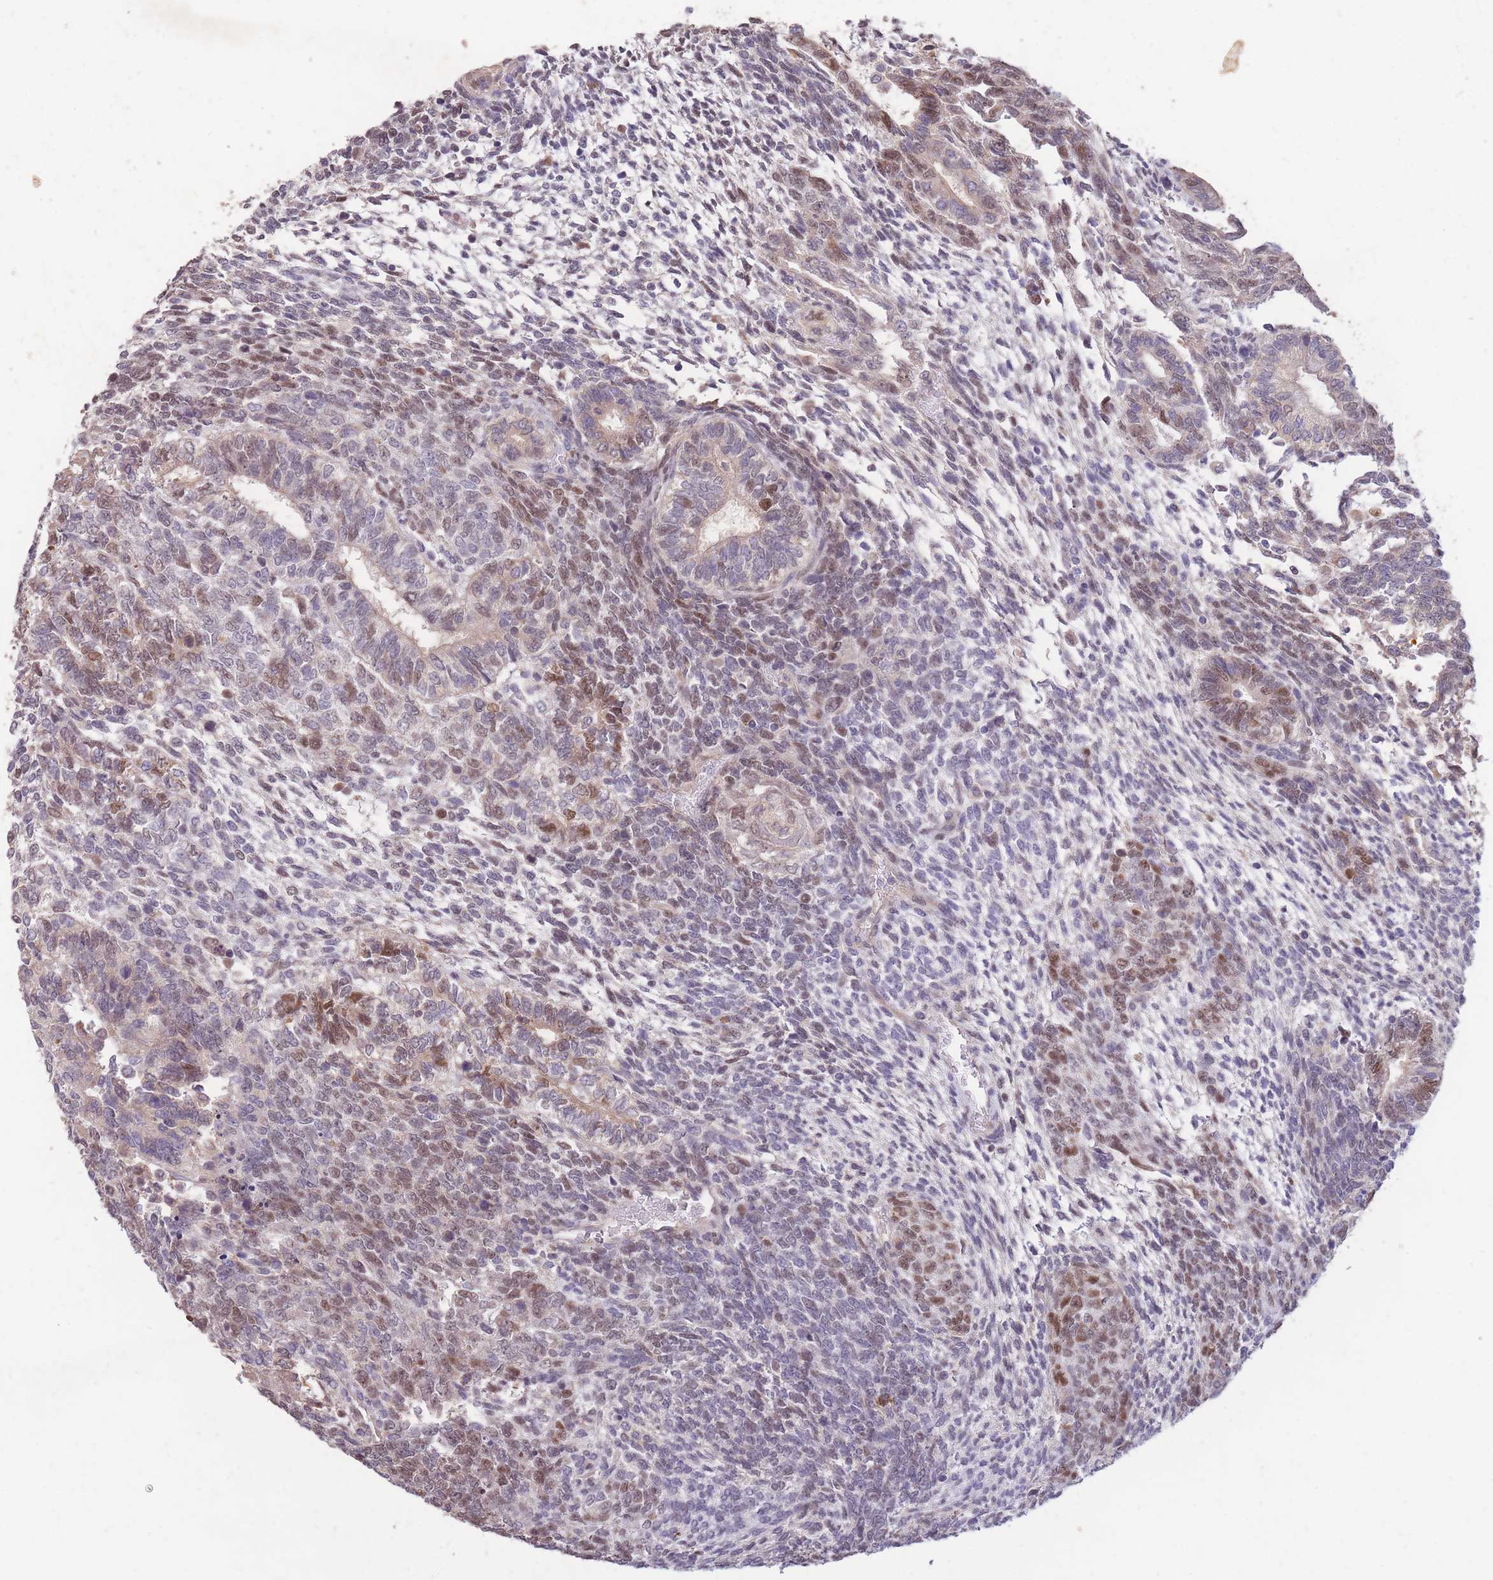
{"staining": {"intensity": "moderate", "quantity": "25%-75%", "location": "nuclear"}, "tissue": "testis cancer", "cell_type": "Tumor cells", "image_type": "cancer", "snomed": [{"axis": "morphology", "description": "Carcinoma, Embryonal, NOS"}, {"axis": "topography", "description": "Testis"}], "caption": "Protein staining reveals moderate nuclear expression in about 25%-75% of tumor cells in embryonal carcinoma (testis).", "gene": "RGS14", "patient": {"sex": "male", "age": 23}}